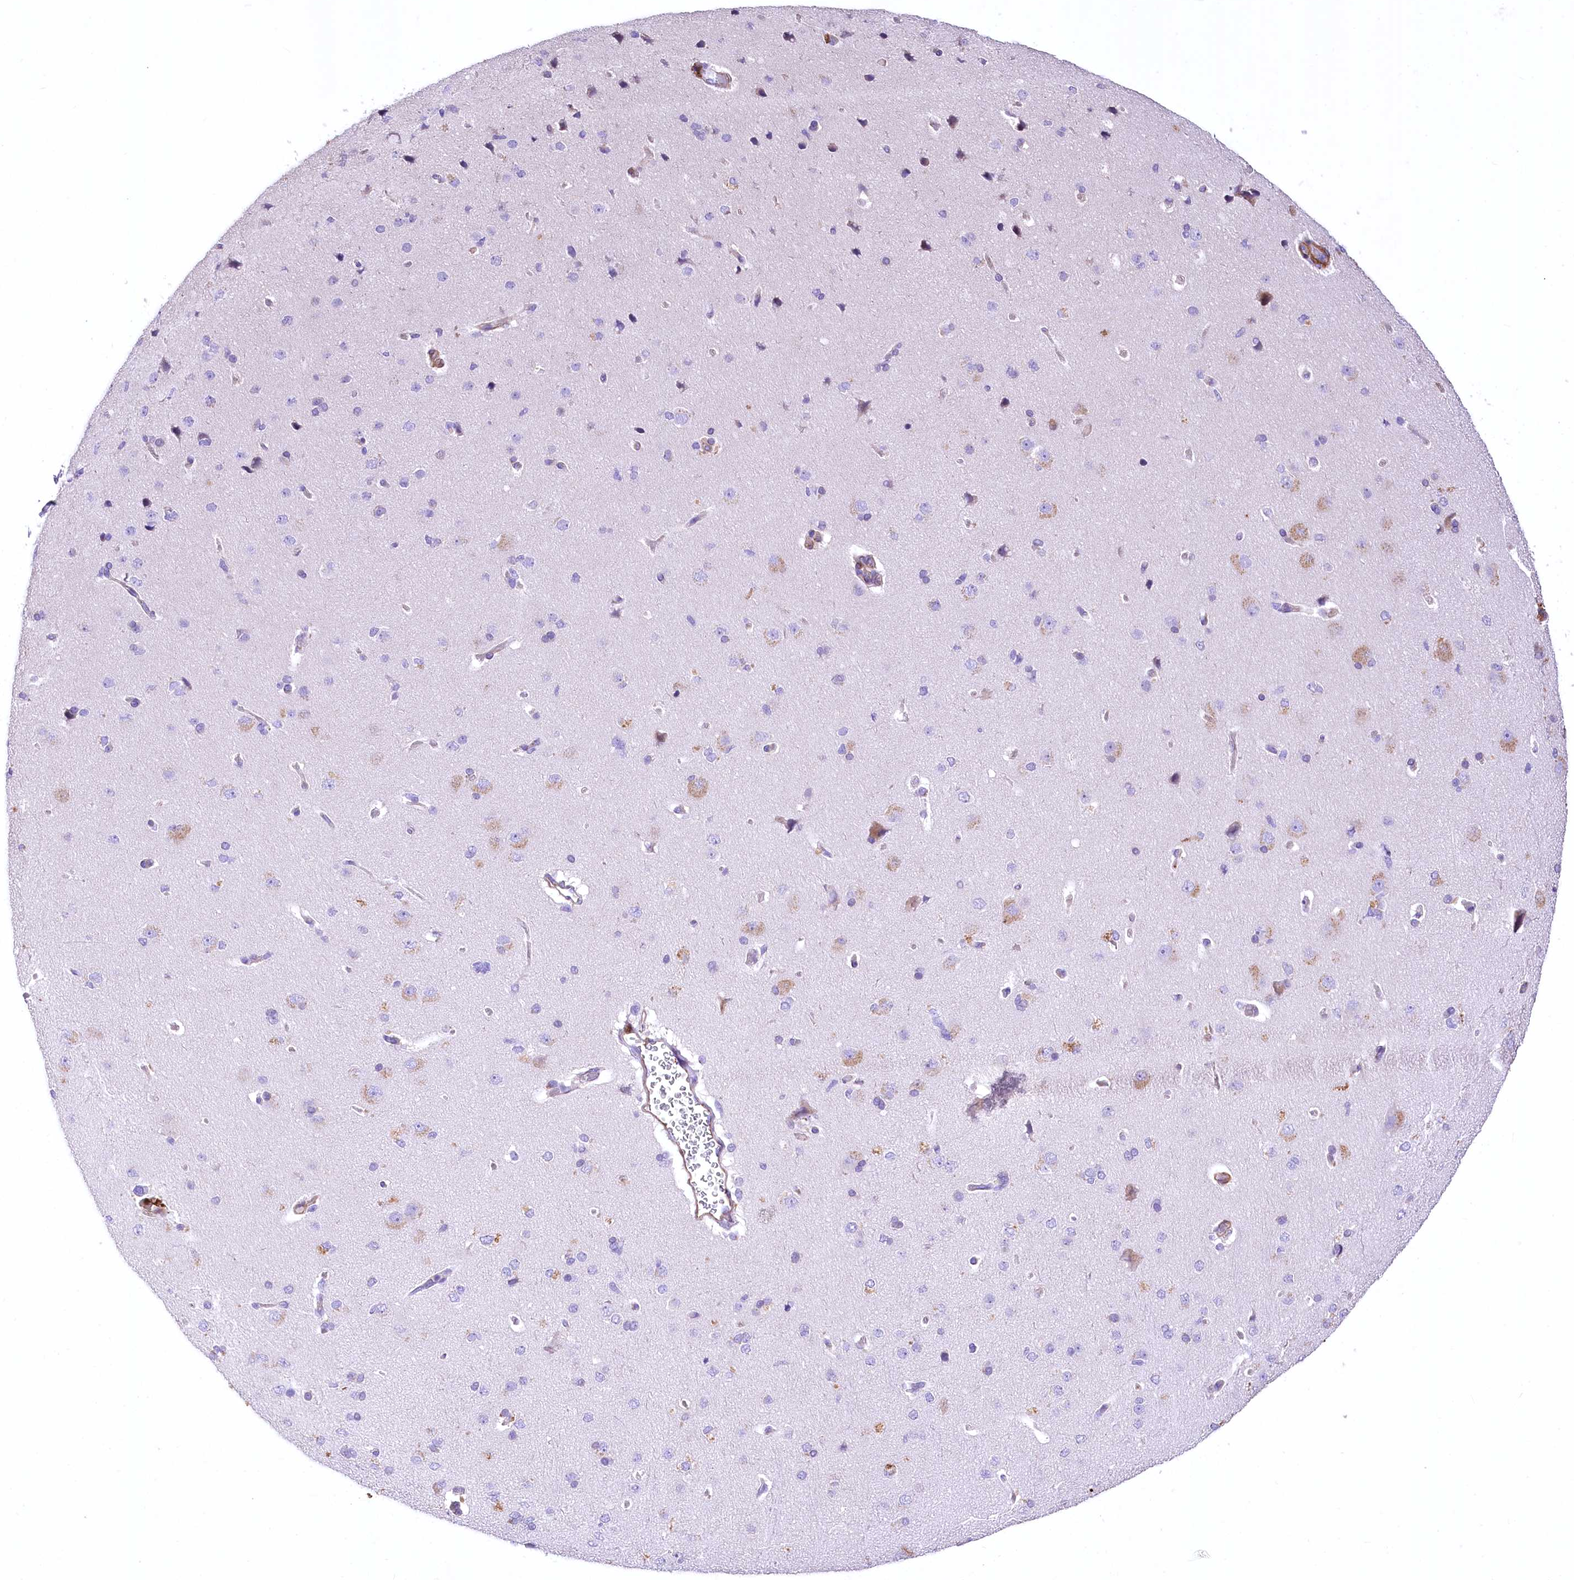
{"staining": {"intensity": "strong", "quantity": "25%-75%", "location": "cytoplasmic/membranous"}, "tissue": "cerebral cortex", "cell_type": "Endothelial cells", "image_type": "normal", "snomed": [{"axis": "morphology", "description": "Normal tissue, NOS"}, {"axis": "topography", "description": "Cerebral cortex"}], "caption": "Immunohistochemistry (IHC) of benign cerebral cortex reveals high levels of strong cytoplasmic/membranous expression in approximately 25%-75% of endothelial cells. (DAB IHC with brightfield microscopy, high magnification).", "gene": "RDH16", "patient": {"sex": "male", "age": 62}}